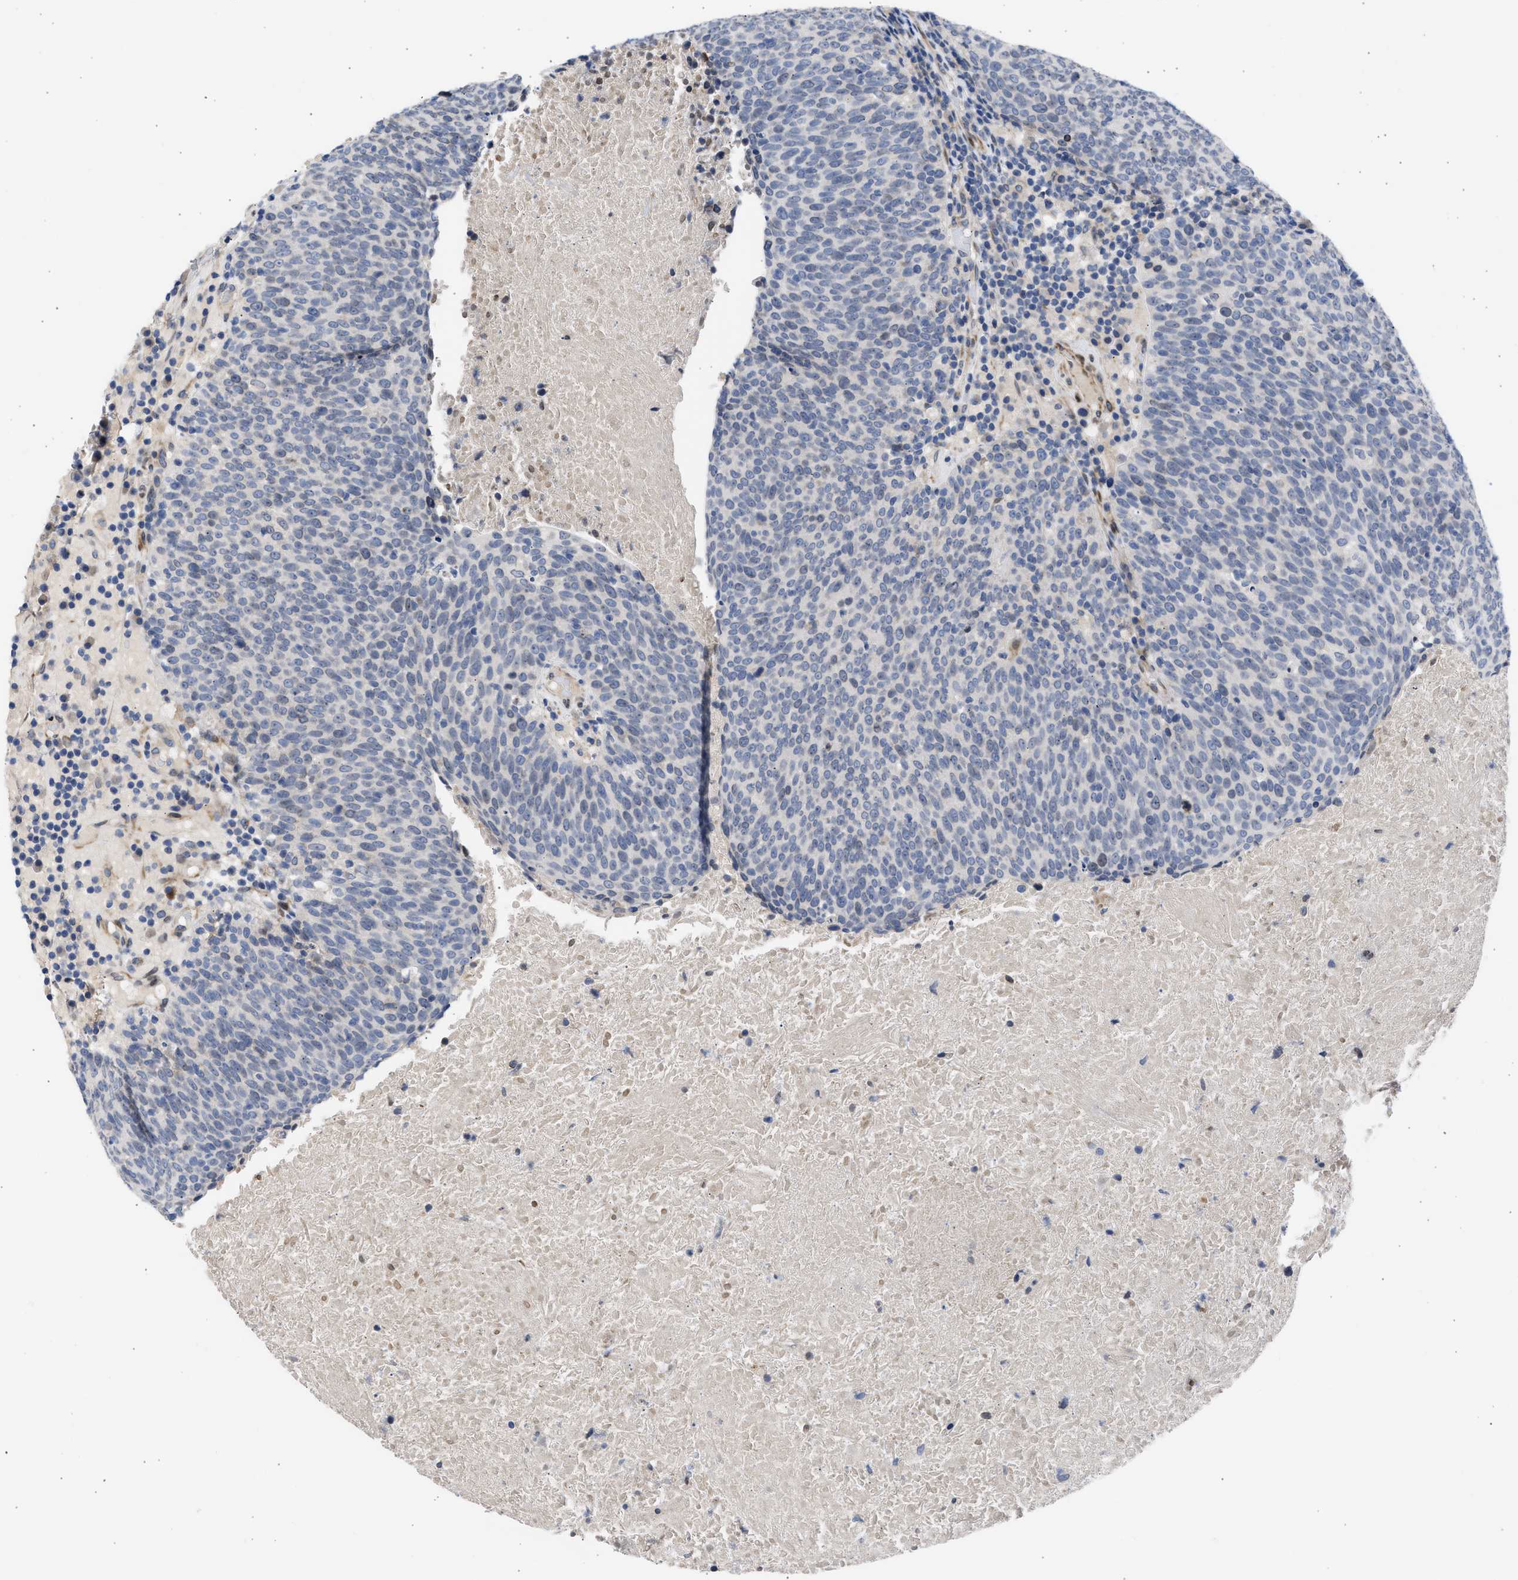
{"staining": {"intensity": "negative", "quantity": "none", "location": "none"}, "tissue": "head and neck cancer", "cell_type": "Tumor cells", "image_type": "cancer", "snomed": [{"axis": "morphology", "description": "Squamous cell carcinoma, NOS"}, {"axis": "morphology", "description": "Squamous cell carcinoma, metastatic, NOS"}, {"axis": "topography", "description": "Lymph node"}, {"axis": "topography", "description": "Head-Neck"}], "caption": "The immunohistochemistry micrograph has no significant expression in tumor cells of head and neck cancer tissue.", "gene": "NUP35", "patient": {"sex": "male", "age": 62}}